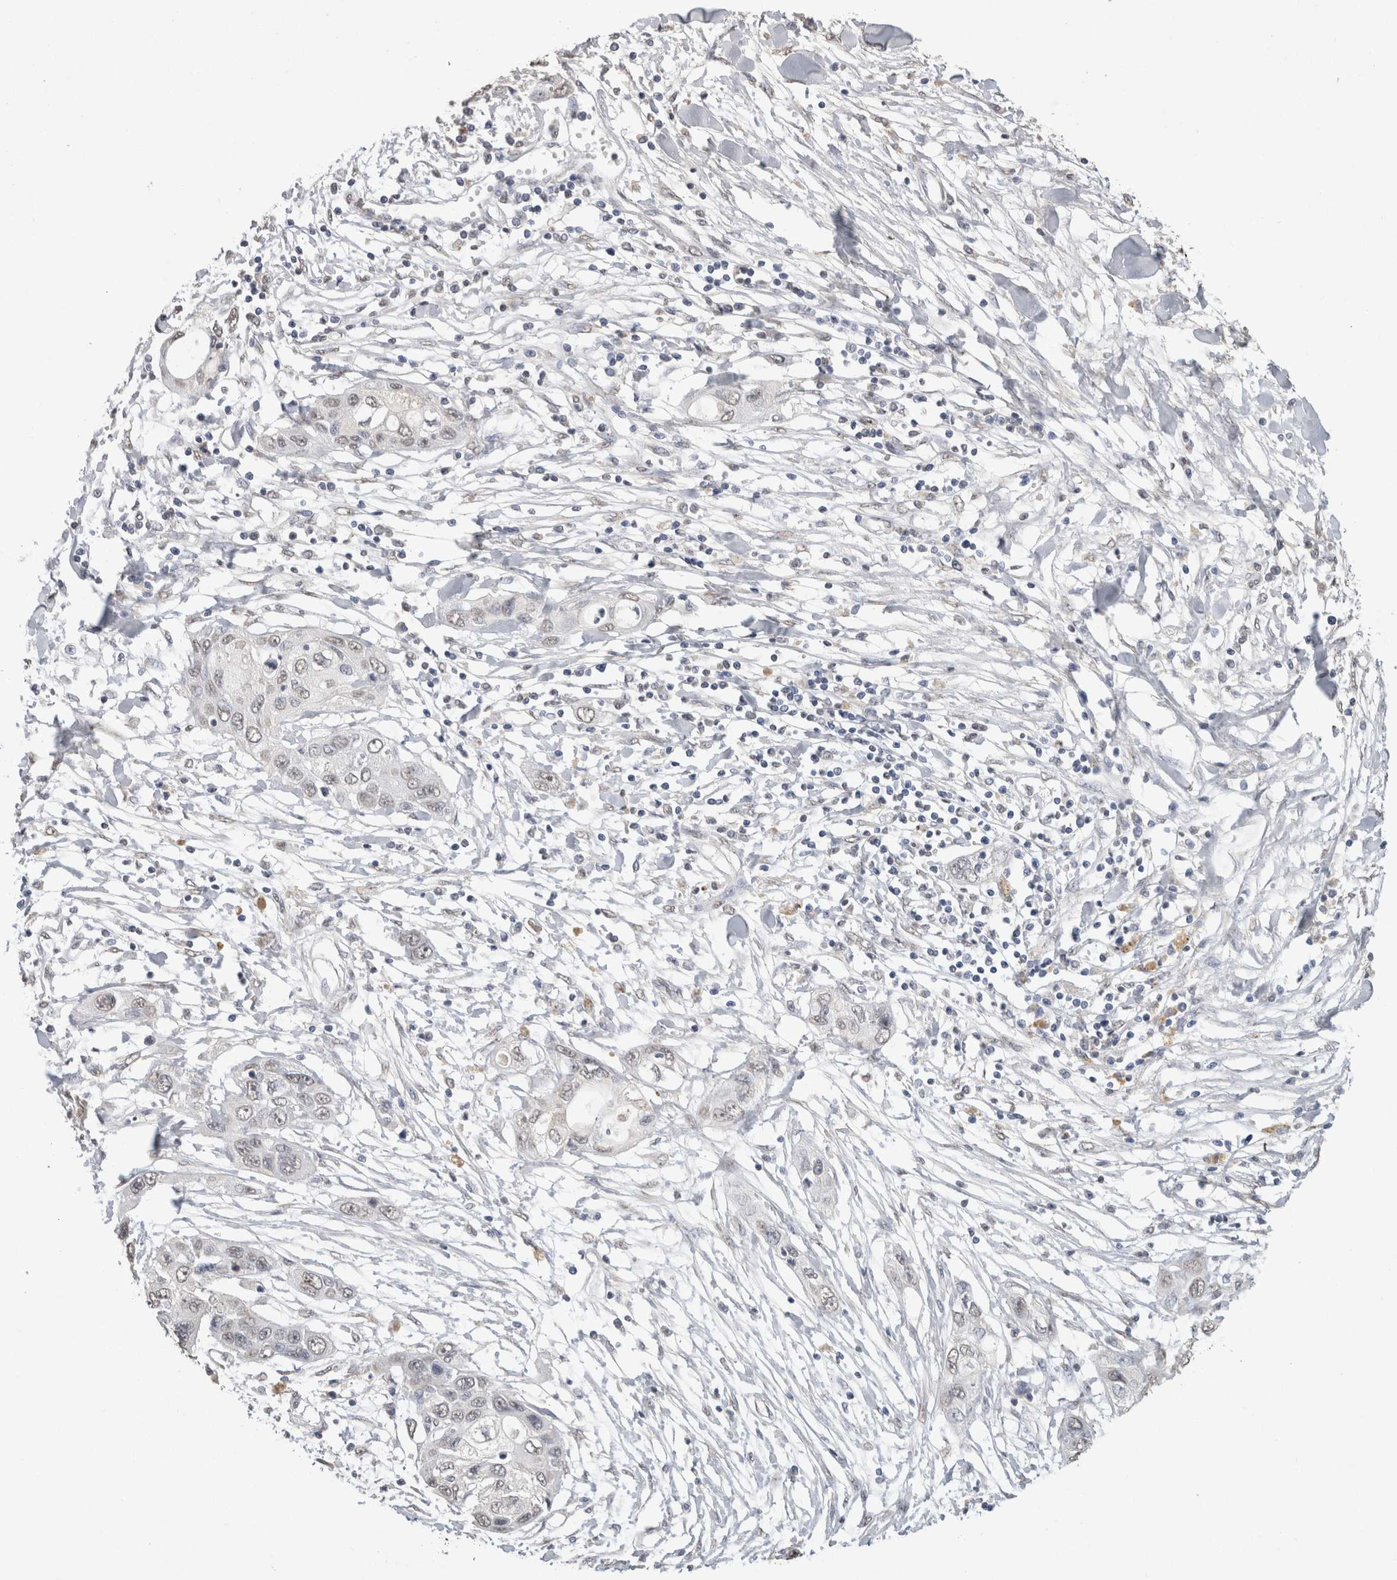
{"staining": {"intensity": "negative", "quantity": "none", "location": "none"}, "tissue": "pancreatic cancer", "cell_type": "Tumor cells", "image_type": "cancer", "snomed": [{"axis": "morphology", "description": "Adenocarcinoma, NOS"}, {"axis": "topography", "description": "Pancreas"}], "caption": "This is an immunohistochemistry (IHC) histopathology image of pancreatic cancer (adenocarcinoma). There is no expression in tumor cells.", "gene": "NAALADL2", "patient": {"sex": "female", "age": 70}}